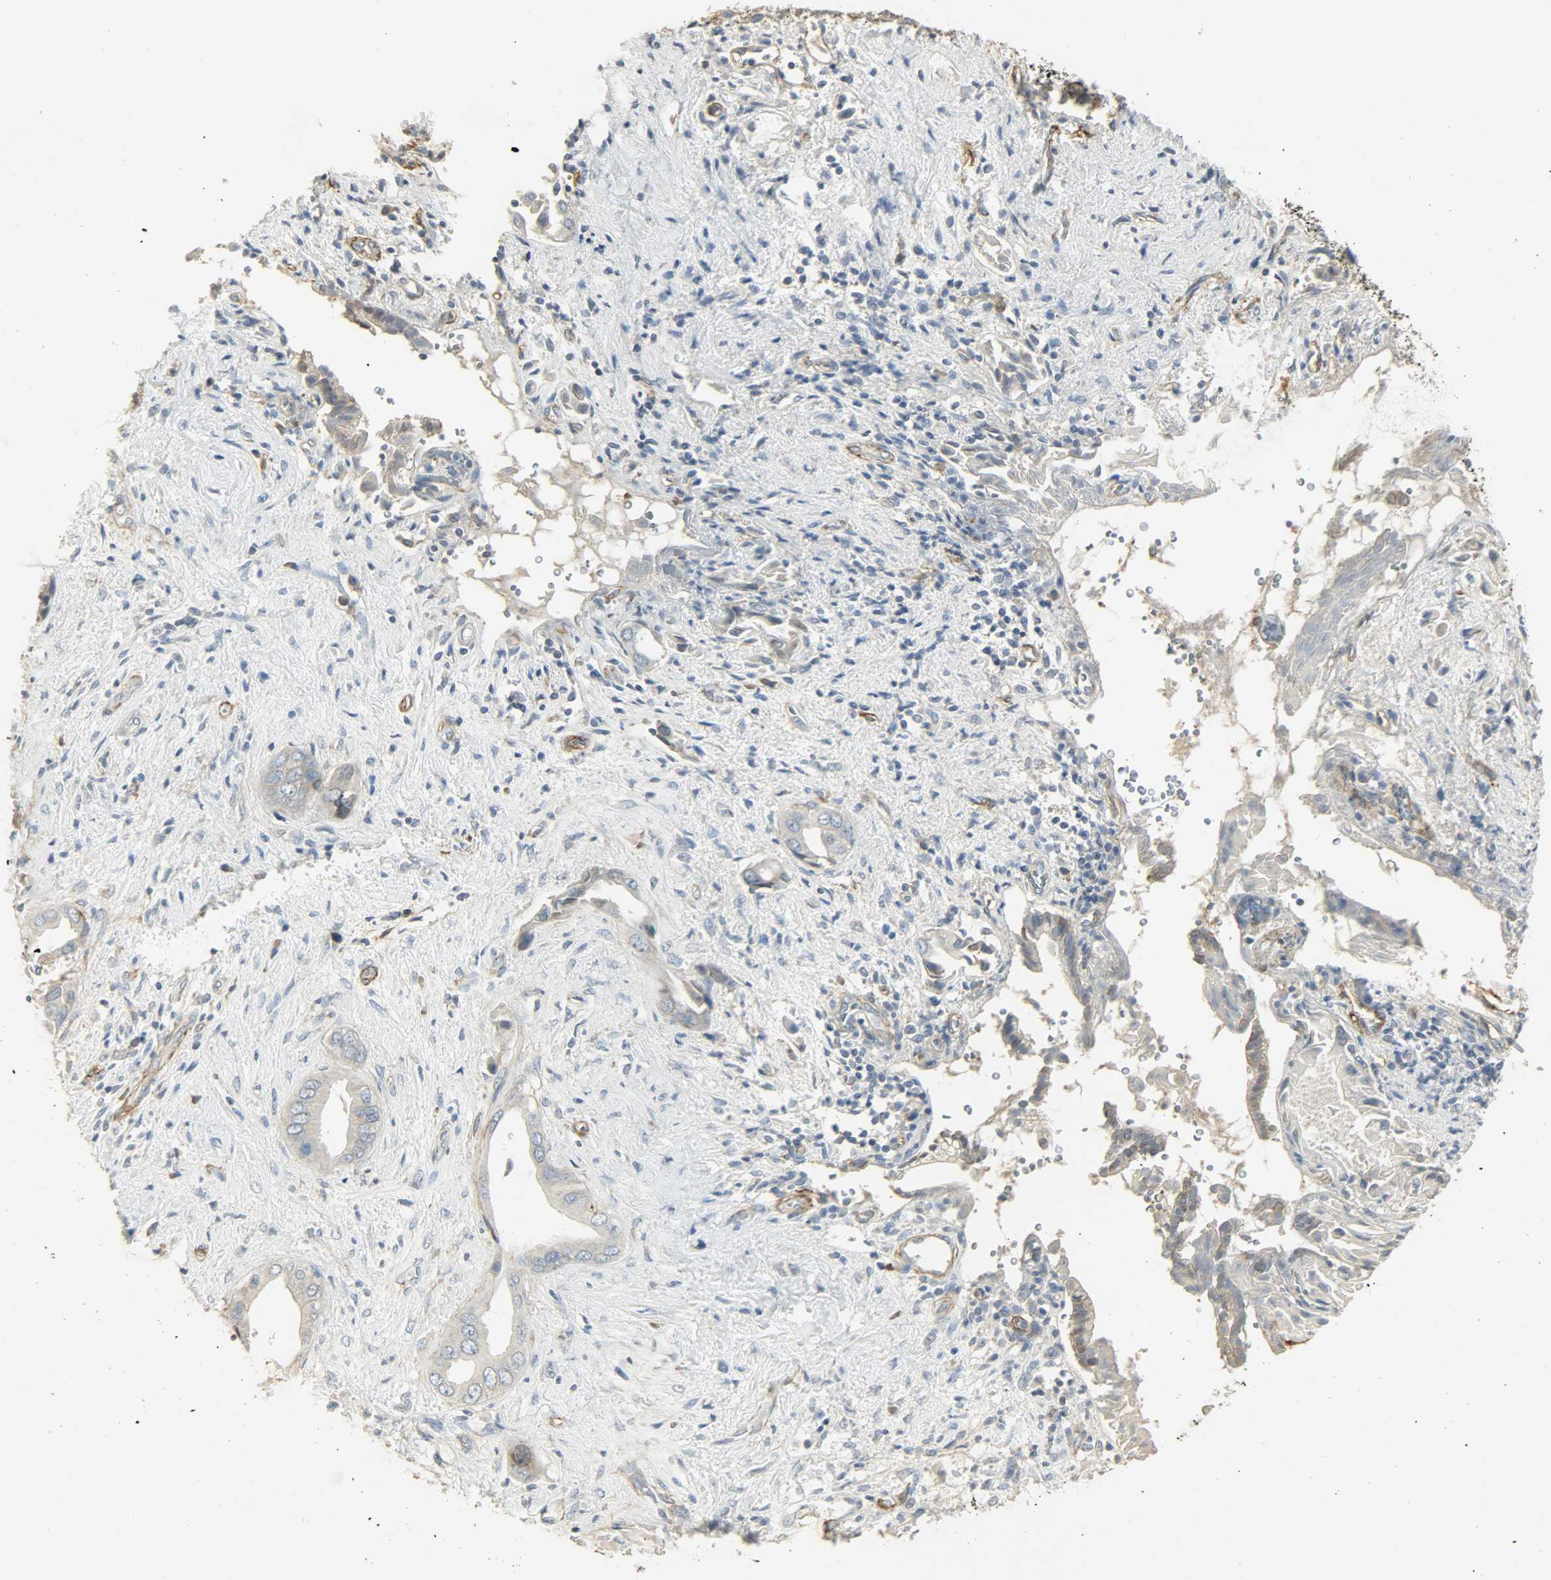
{"staining": {"intensity": "negative", "quantity": "none", "location": "none"}, "tissue": "liver cancer", "cell_type": "Tumor cells", "image_type": "cancer", "snomed": [{"axis": "morphology", "description": "Cholangiocarcinoma"}, {"axis": "topography", "description": "Liver"}], "caption": "Immunohistochemistry of liver cholangiocarcinoma exhibits no expression in tumor cells.", "gene": "ENPEP", "patient": {"sex": "male", "age": 58}}